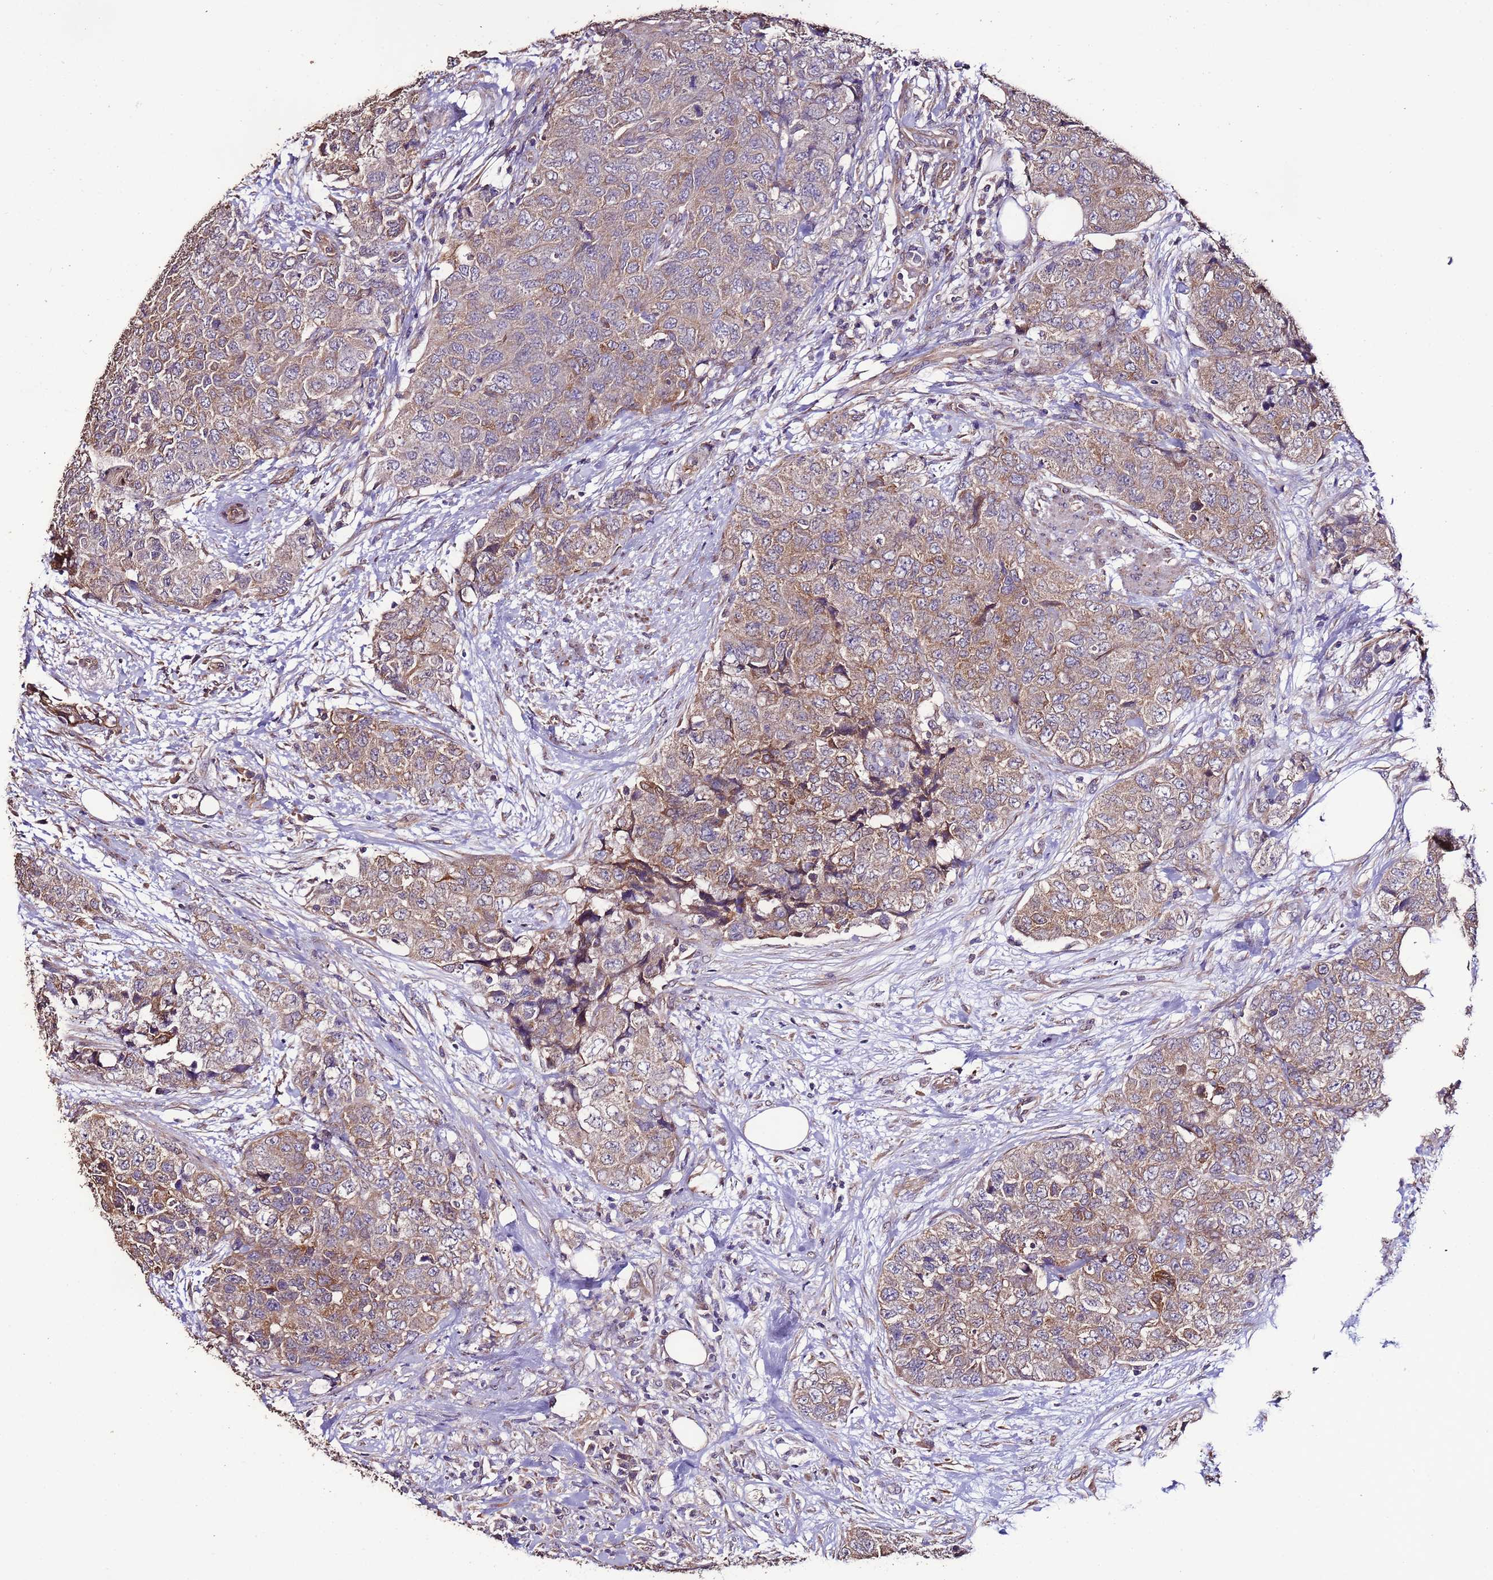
{"staining": {"intensity": "moderate", "quantity": ">75%", "location": "cytoplasmic/membranous"}, "tissue": "urothelial cancer", "cell_type": "Tumor cells", "image_type": "cancer", "snomed": [{"axis": "morphology", "description": "Urothelial carcinoma, High grade"}, {"axis": "topography", "description": "Urinary bladder"}], "caption": "High-power microscopy captured an IHC image of urothelial cancer, revealing moderate cytoplasmic/membranous positivity in approximately >75% of tumor cells.", "gene": "SLC41A3", "patient": {"sex": "female", "age": 78}}